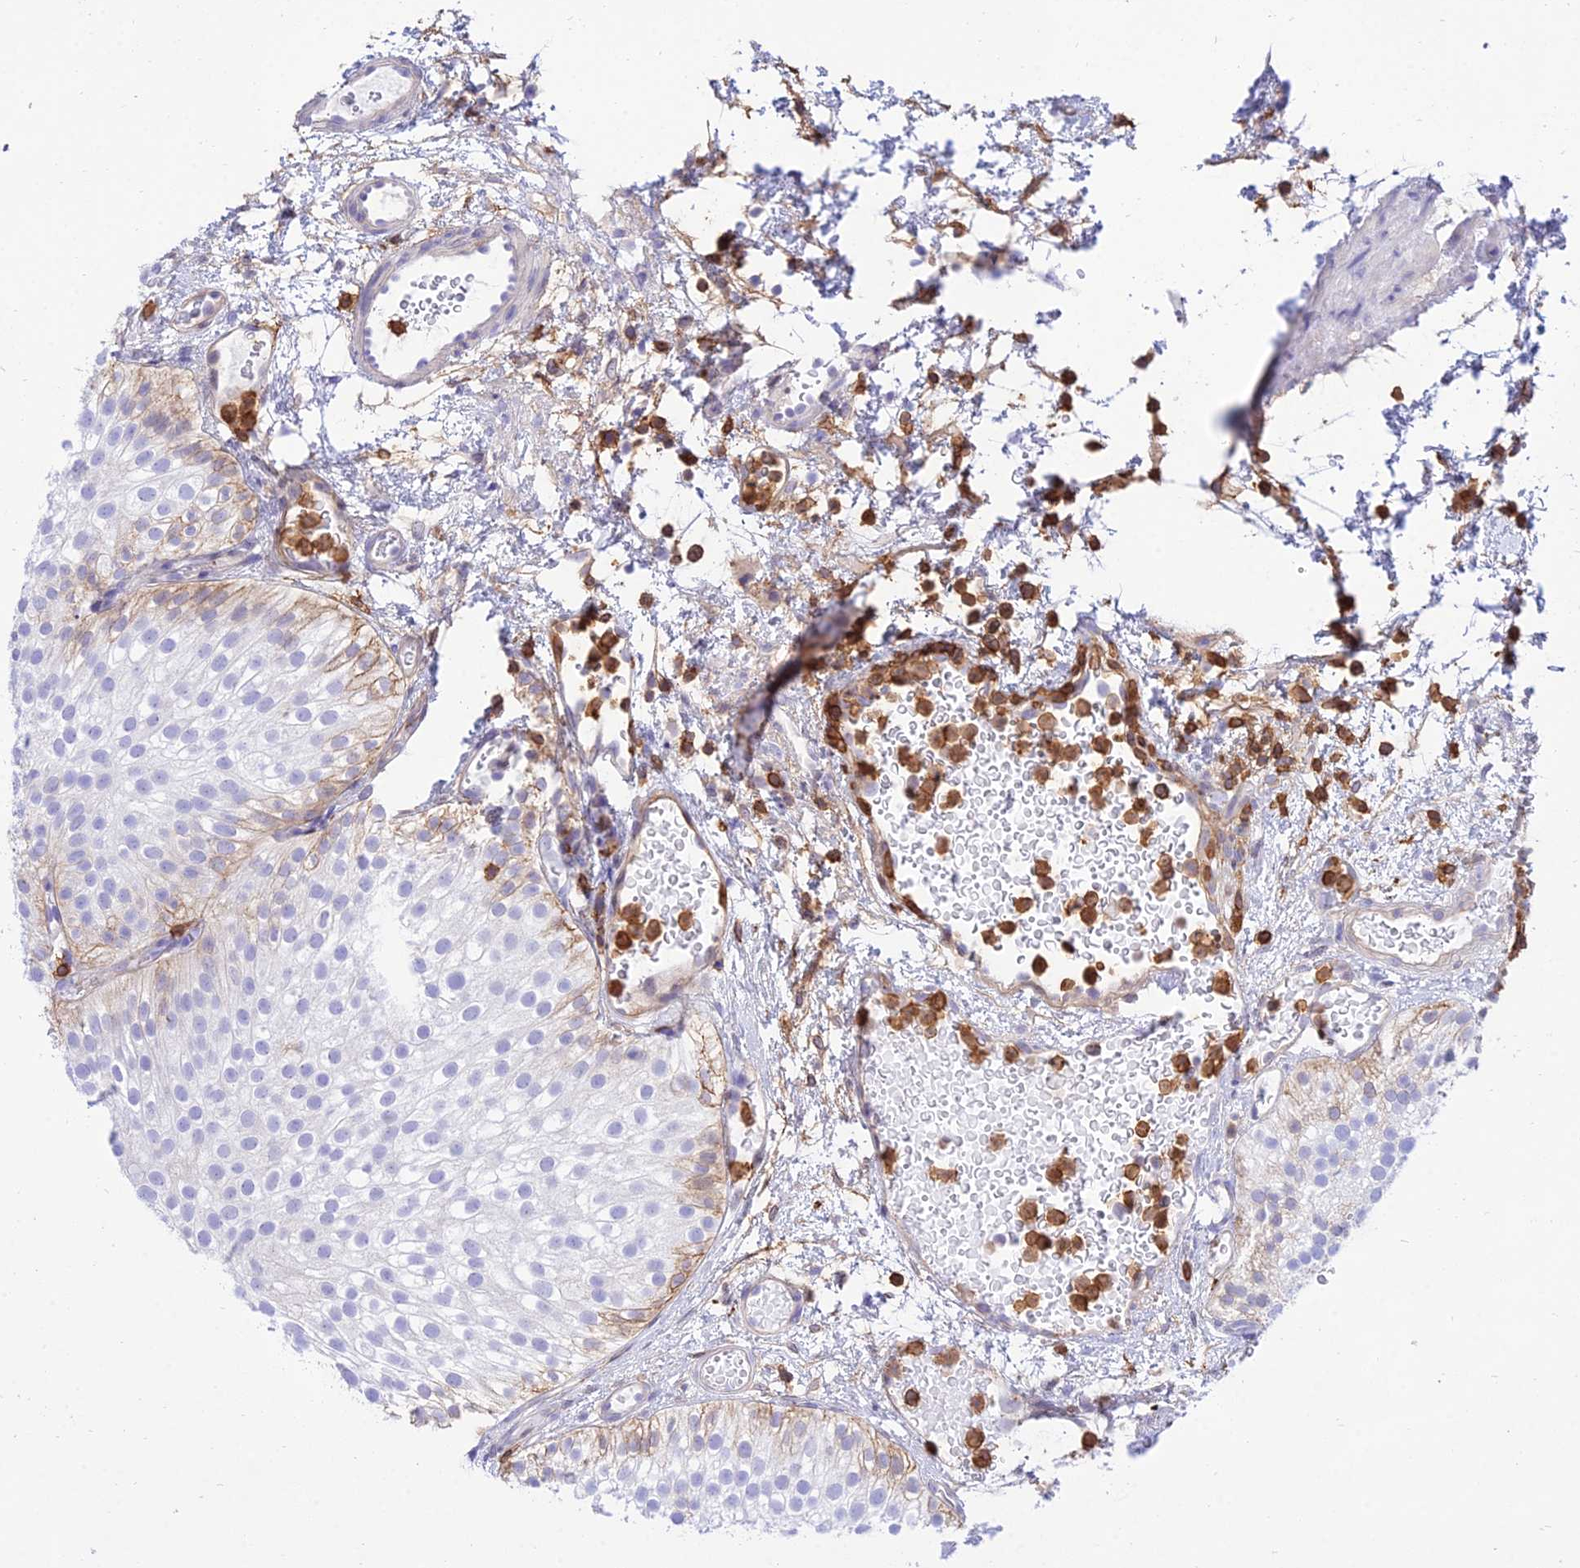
{"staining": {"intensity": "moderate", "quantity": "<25%", "location": "cytoplasmic/membranous"}, "tissue": "urothelial cancer", "cell_type": "Tumor cells", "image_type": "cancer", "snomed": [{"axis": "morphology", "description": "Urothelial carcinoma, Low grade"}, {"axis": "topography", "description": "Urinary bladder"}], "caption": "Immunohistochemical staining of low-grade urothelial carcinoma reveals low levels of moderate cytoplasmic/membranous positivity in approximately <25% of tumor cells.", "gene": "SREK1IP1", "patient": {"sex": "male", "age": 78}}